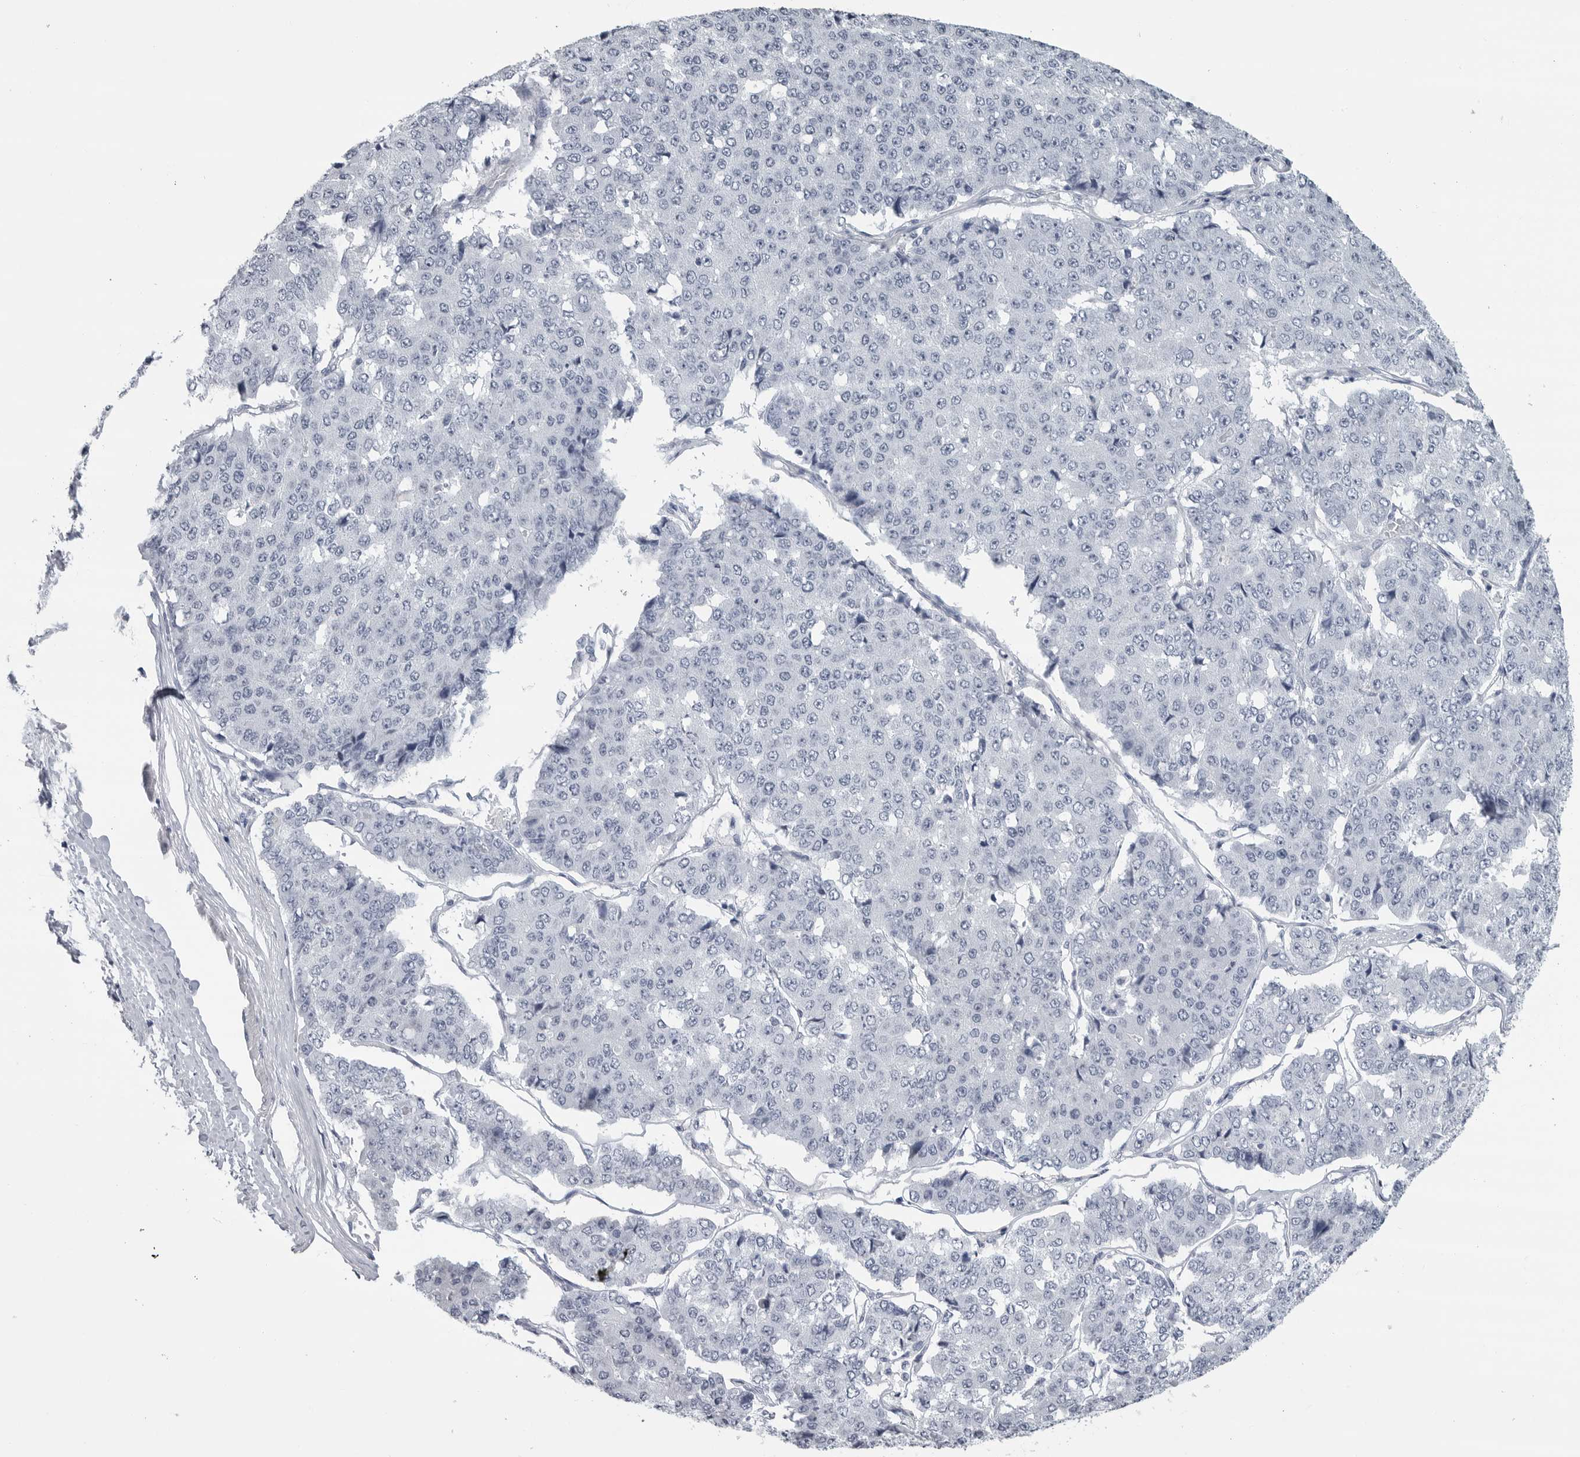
{"staining": {"intensity": "negative", "quantity": "none", "location": "none"}, "tissue": "pancreatic cancer", "cell_type": "Tumor cells", "image_type": "cancer", "snomed": [{"axis": "morphology", "description": "Adenocarcinoma, NOS"}, {"axis": "topography", "description": "Pancreas"}], "caption": "IHC of human pancreatic cancer (adenocarcinoma) displays no expression in tumor cells.", "gene": "AMPD1", "patient": {"sex": "male", "age": 50}}